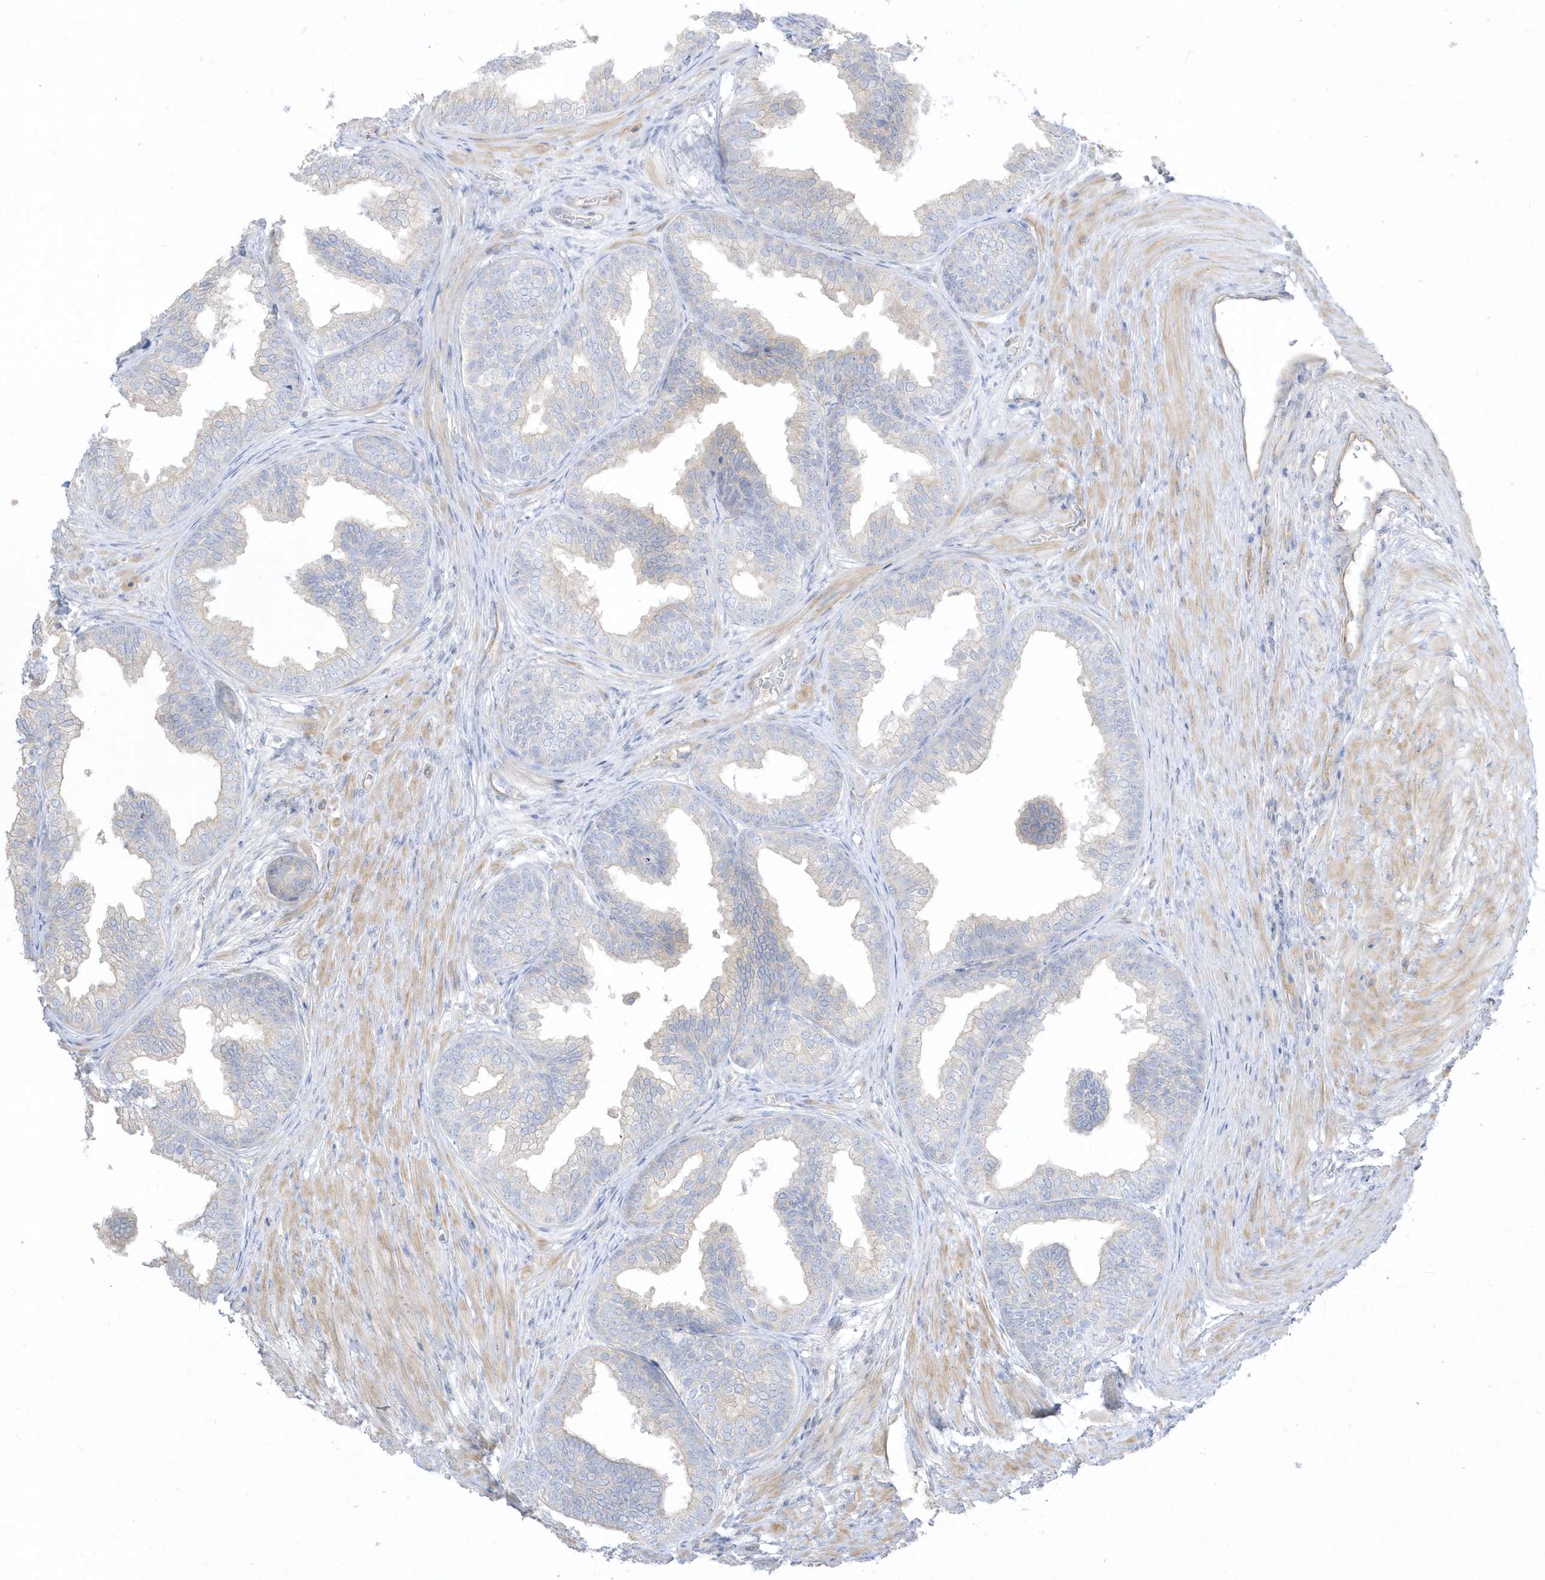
{"staining": {"intensity": "negative", "quantity": "none", "location": "none"}, "tissue": "prostate", "cell_type": "Glandular cells", "image_type": "normal", "snomed": [{"axis": "morphology", "description": "Normal tissue, NOS"}, {"axis": "topography", "description": "Prostate"}], "caption": "The image exhibits no significant staining in glandular cells of prostate. Nuclei are stained in blue.", "gene": "ARHGEF9", "patient": {"sex": "male", "age": 76}}